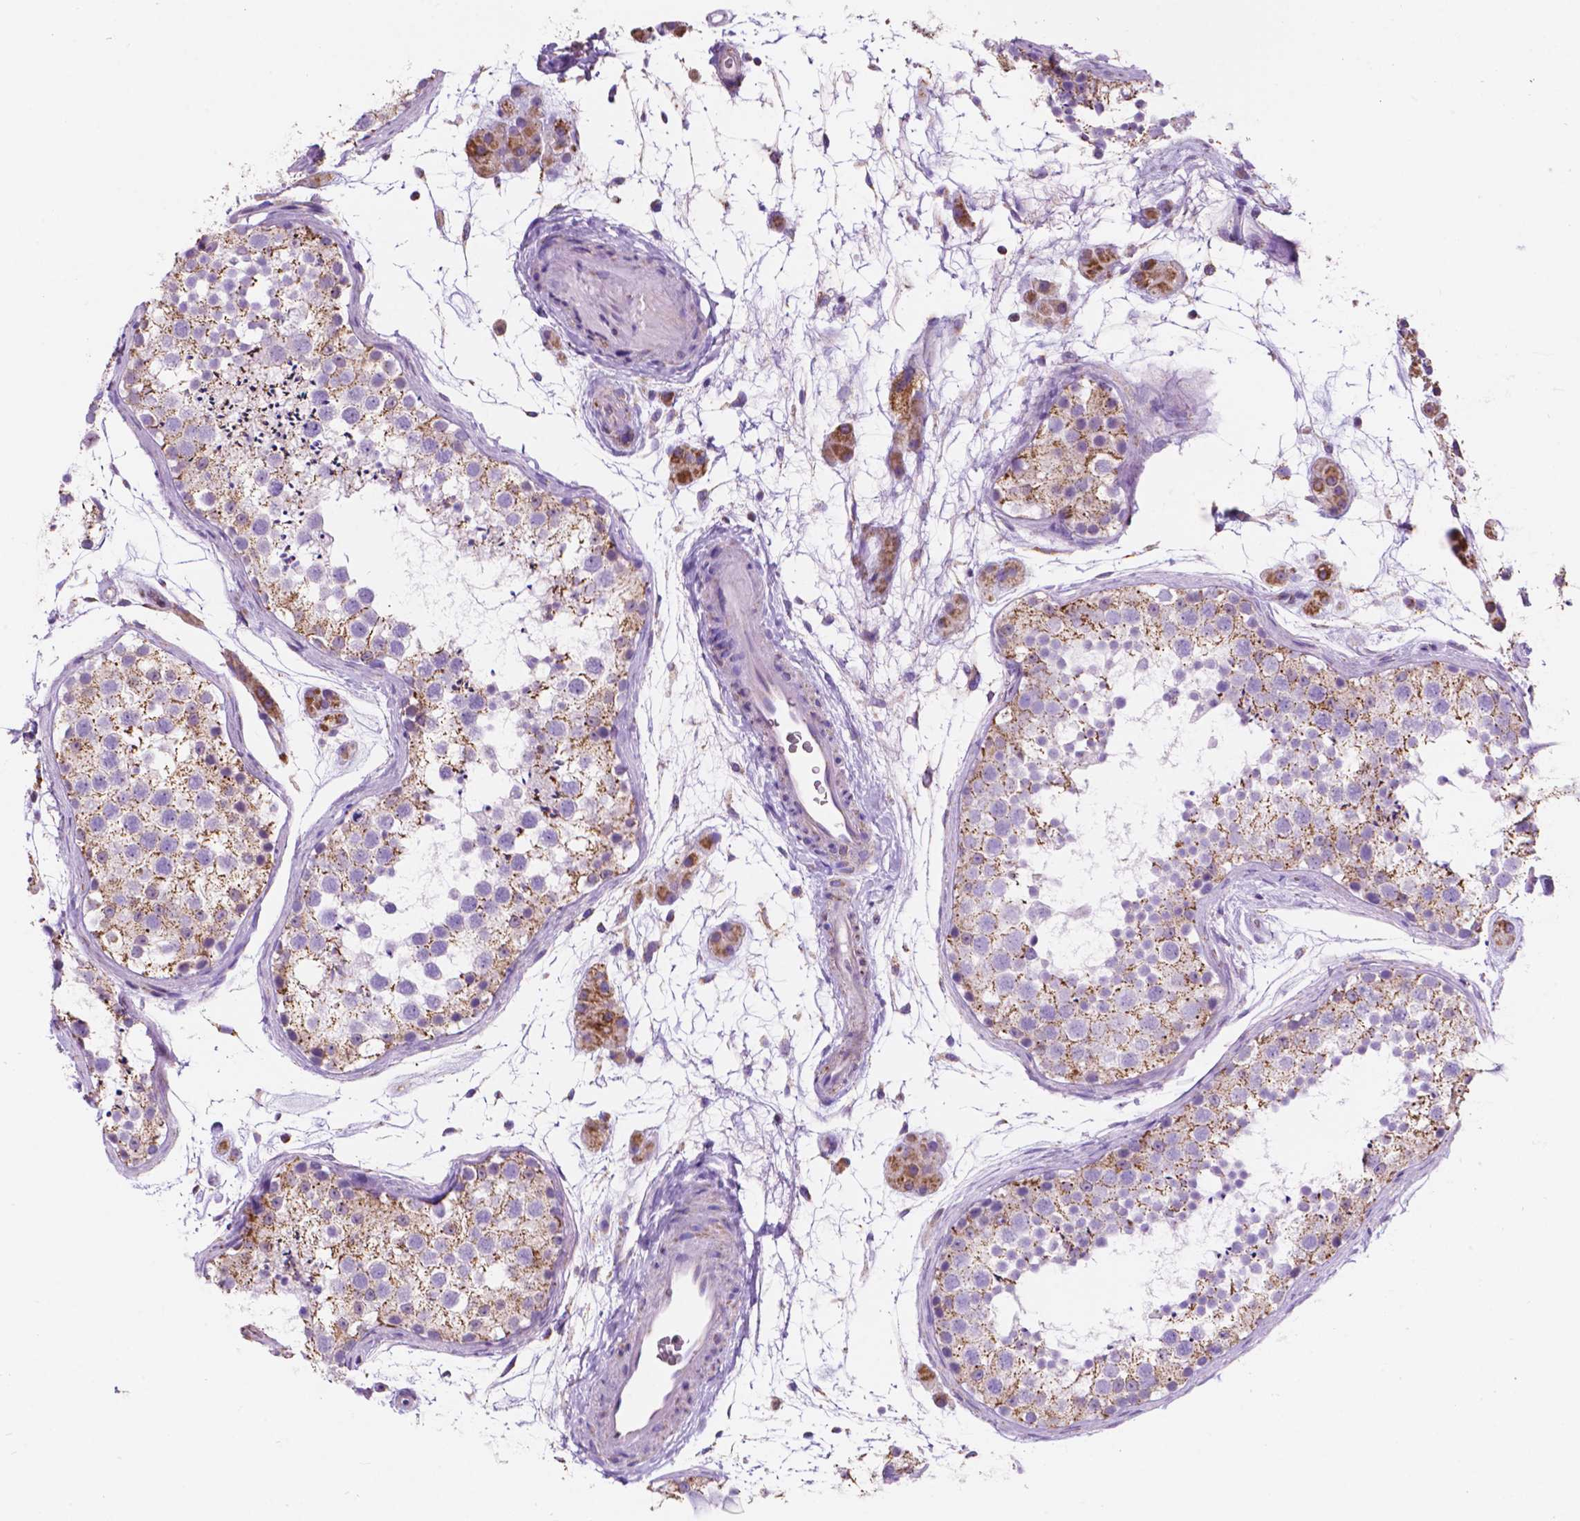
{"staining": {"intensity": "moderate", "quantity": "25%-75%", "location": "cytoplasmic/membranous"}, "tissue": "testis", "cell_type": "Cells in seminiferous ducts", "image_type": "normal", "snomed": [{"axis": "morphology", "description": "Normal tissue, NOS"}, {"axis": "topography", "description": "Testis"}], "caption": "IHC of normal human testis displays medium levels of moderate cytoplasmic/membranous staining in approximately 25%-75% of cells in seminiferous ducts.", "gene": "TRPV5", "patient": {"sex": "male", "age": 41}}